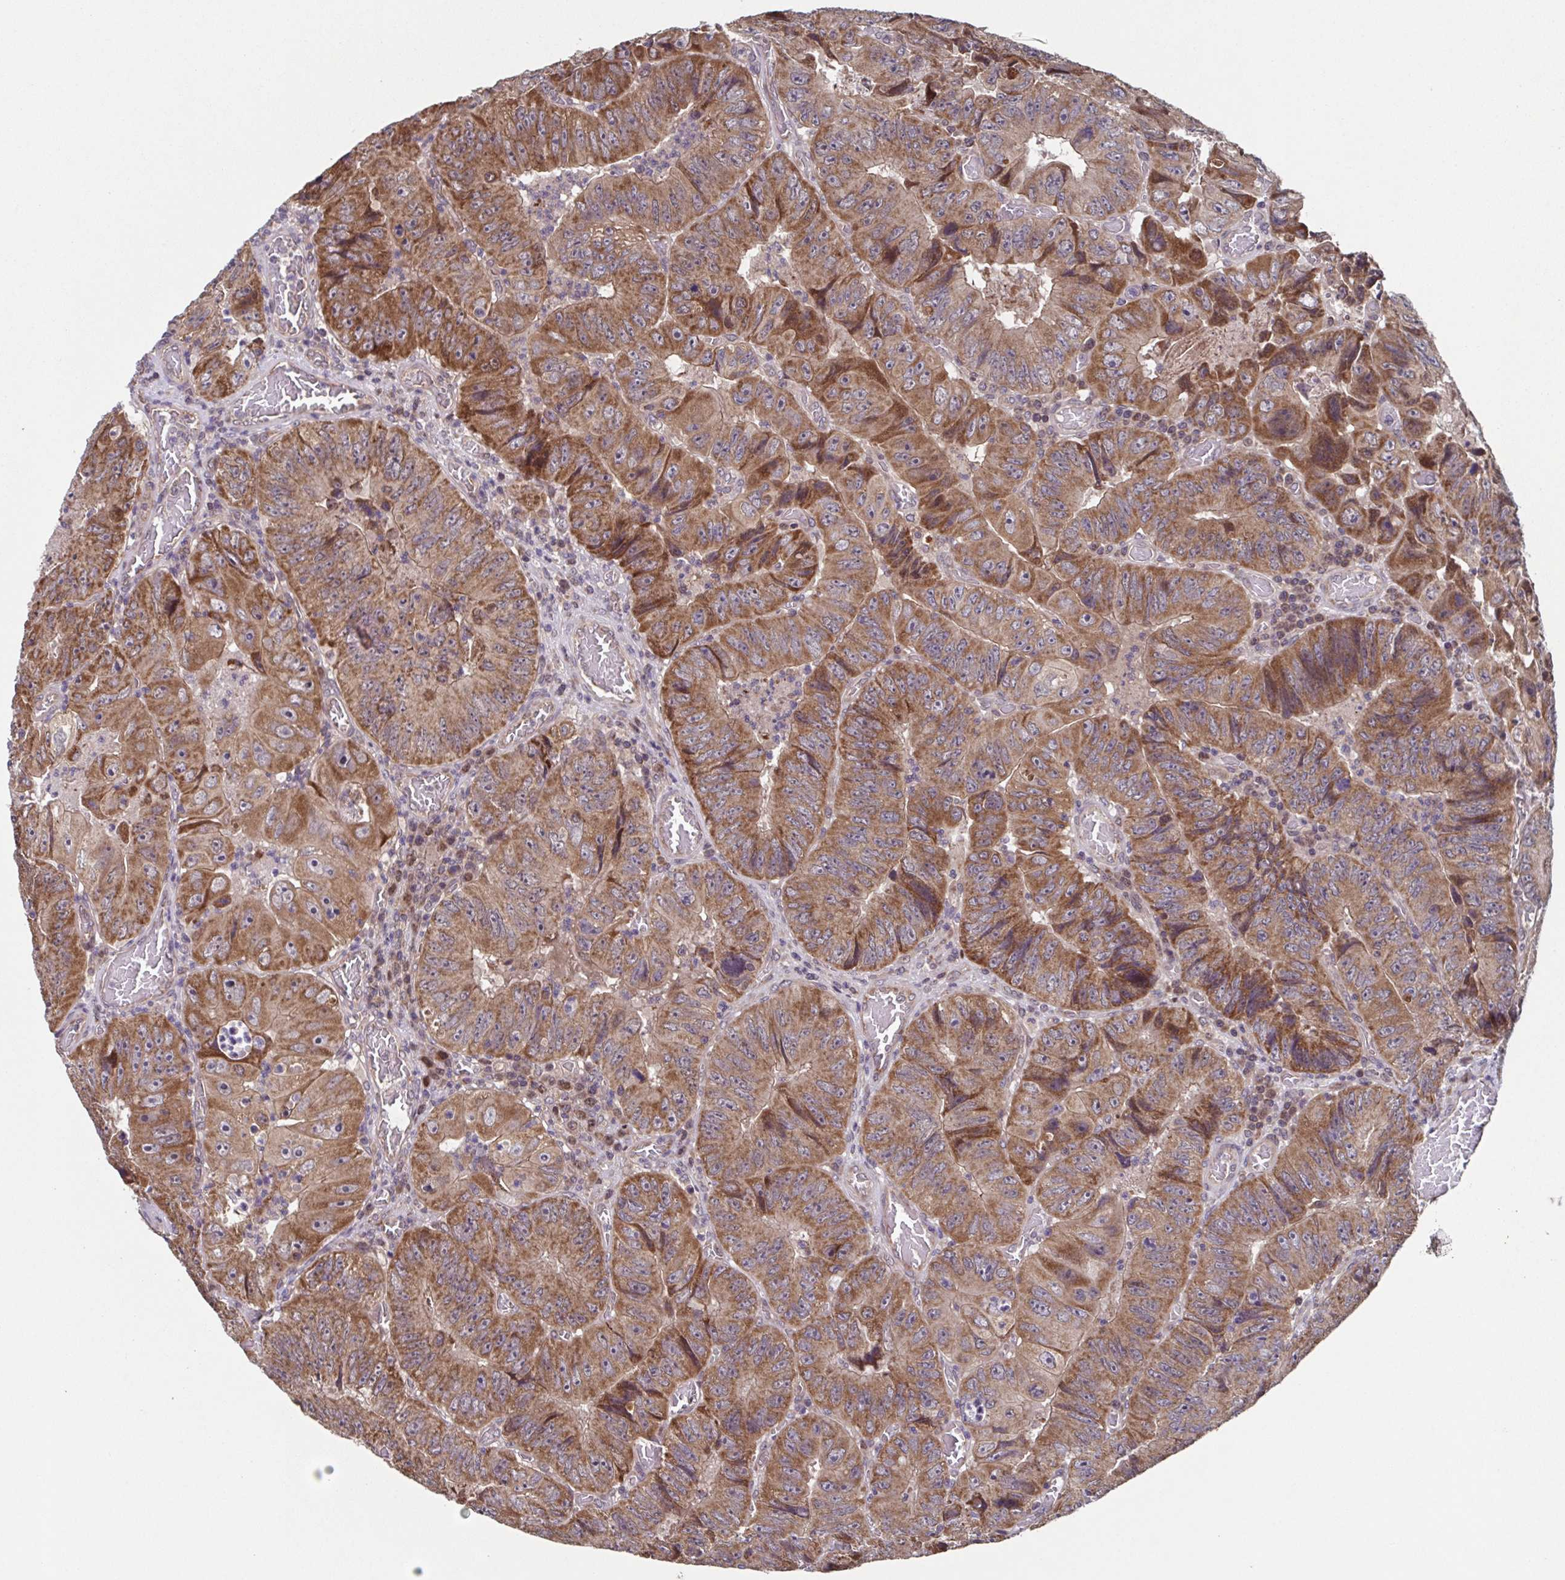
{"staining": {"intensity": "moderate", "quantity": ">75%", "location": "cytoplasmic/membranous"}, "tissue": "colorectal cancer", "cell_type": "Tumor cells", "image_type": "cancer", "snomed": [{"axis": "morphology", "description": "Adenocarcinoma, NOS"}, {"axis": "topography", "description": "Colon"}], "caption": "Immunohistochemistry (IHC) photomicrograph of neoplastic tissue: colorectal cancer (adenocarcinoma) stained using immunohistochemistry exhibits medium levels of moderate protein expression localized specifically in the cytoplasmic/membranous of tumor cells, appearing as a cytoplasmic/membranous brown color.", "gene": "TTC19", "patient": {"sex": "female", "age": 84}}